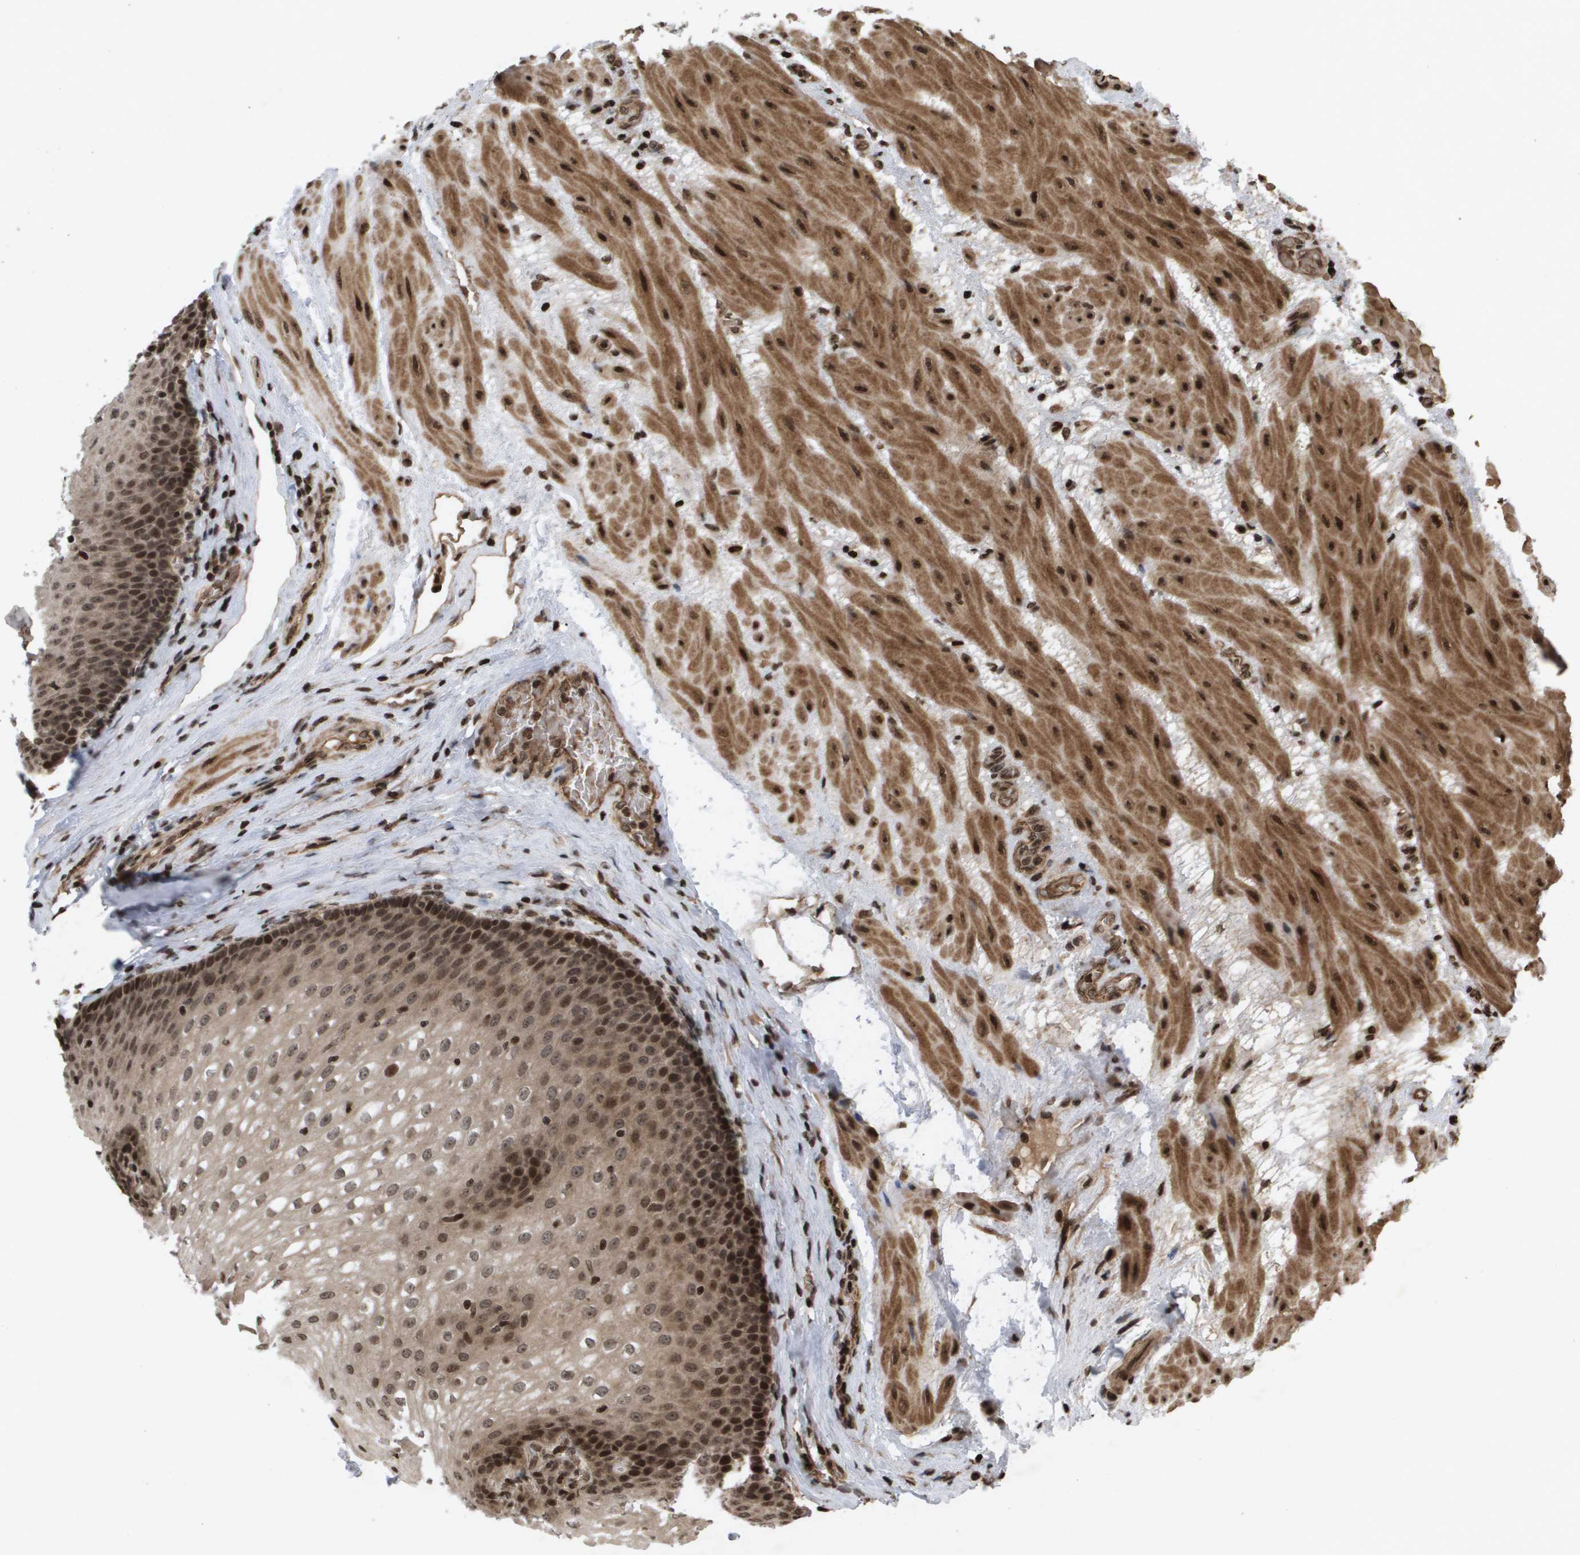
{"staining": {"intensity": "moderate", "quantity": ">75%", "location": "cytoplasmic/membranous,nuclear"}, "tissue": "esophagus", "cell_type": "Squamous epithelial cells", "image_type": "normal", "snomed": [{"axis": "morphology", "description": "Normal tissue, NOS"}, {"axis": "topography", "description": "Esophagus"}], "caption": "Esophagus stained for a protein shows moderate cytoplasmic/membranous,nuclear positivity in squamous epithelial cells. The protein is stained brown, and the nuclei are stained in blue (DAB IHC with brightfield microscopy, high magnification).", "gene": "HSPA6", "patient": {"sex": "male", "age": 48}}